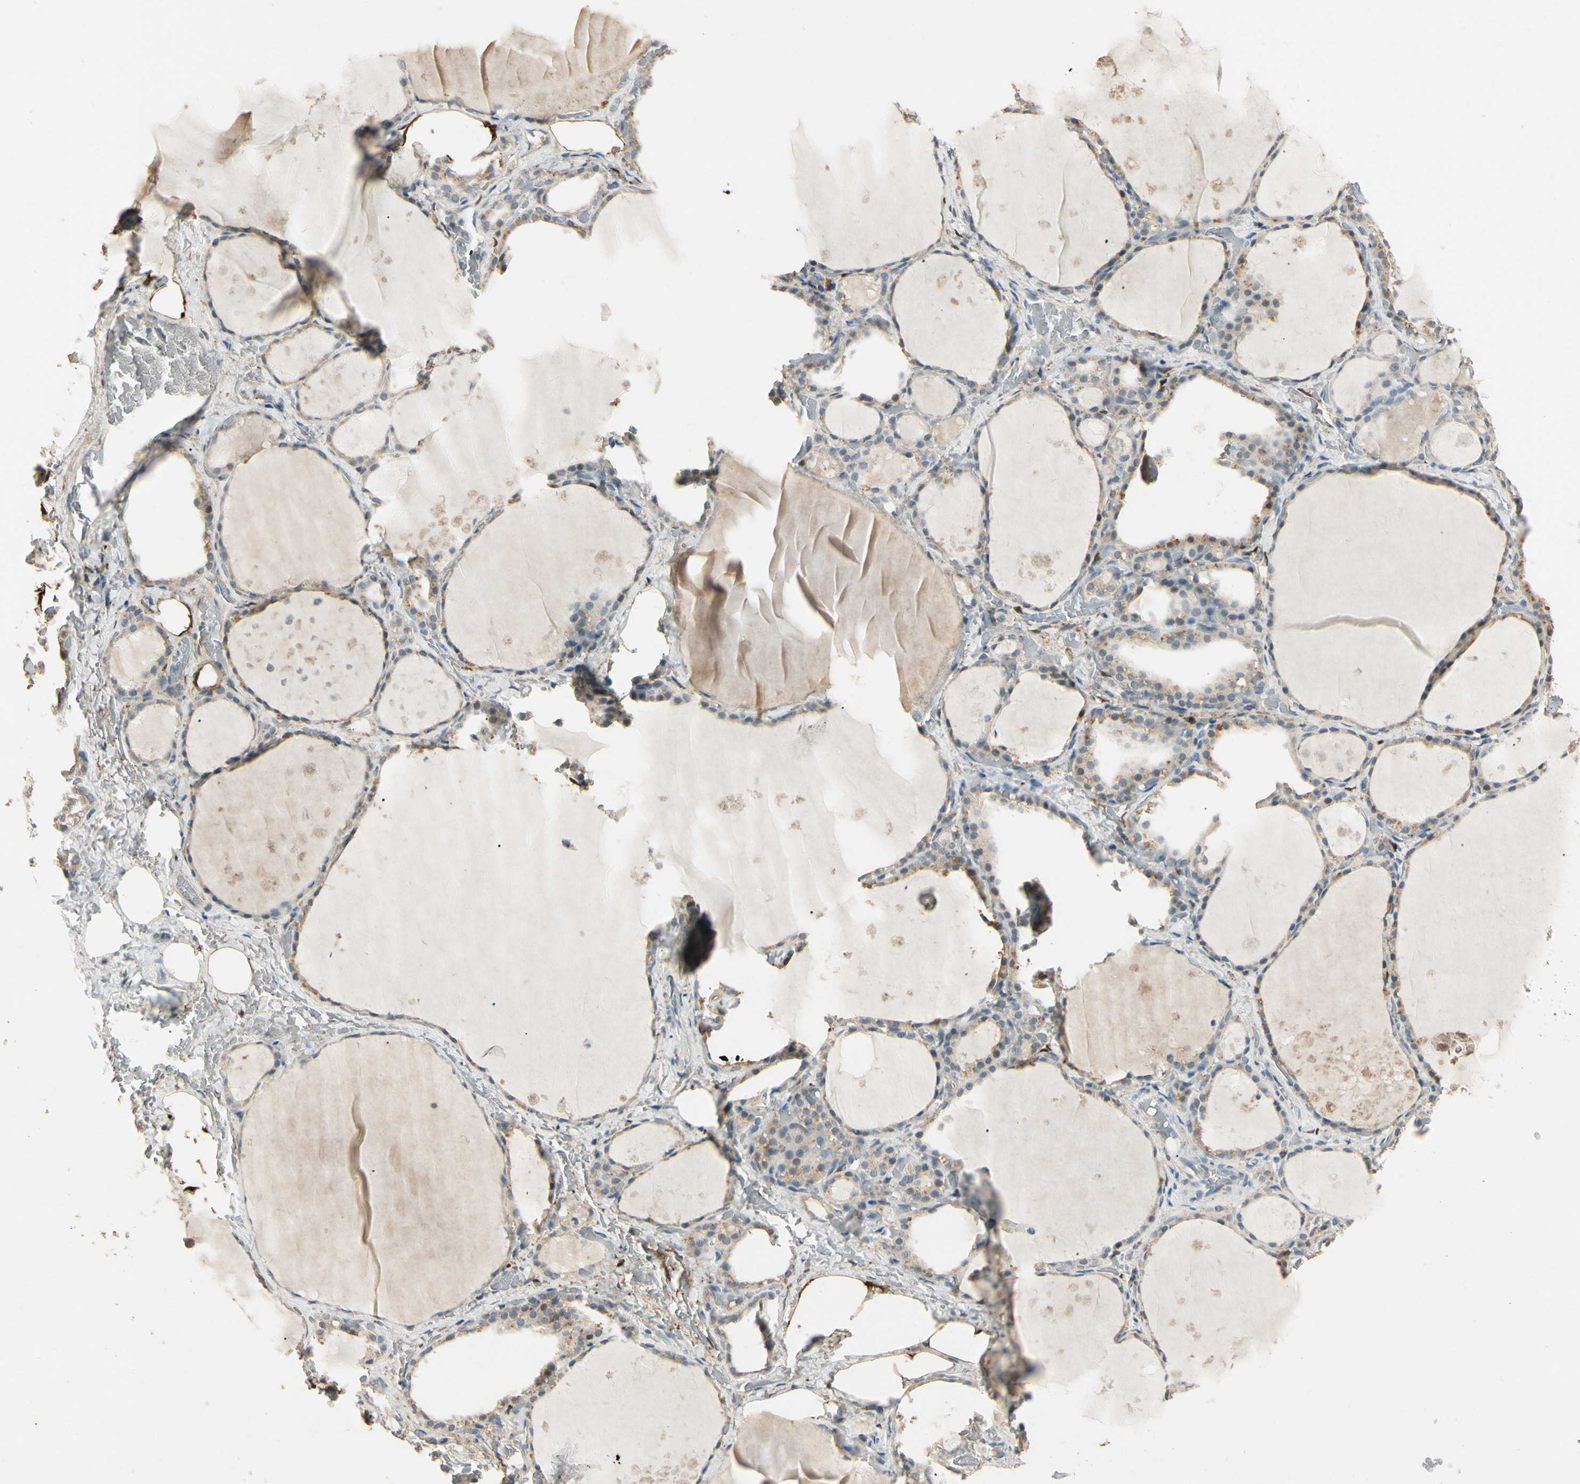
{"staining": {"intensity": "weak", "quantity": "25%-75%", "location": "cytoplasmic/membranous"}, "tissue": "thyroid gland", "cell_type": "Glandular cells", "image_type": "normal", "snomed": [{"axis": "morphology", "description": "Normal tissue, NOS"}, {"axis": "topography", "description": "Thyroid gland"}], "caption": "Weak cytoplasmic/membranous expression is present in about 25%-75% of glandular cells in normal thyroid gland. (DAB IHC with brightfield microscopy, high magnification).", "gene": "GNE", "patient": {"sex": "male", "age": 61}}